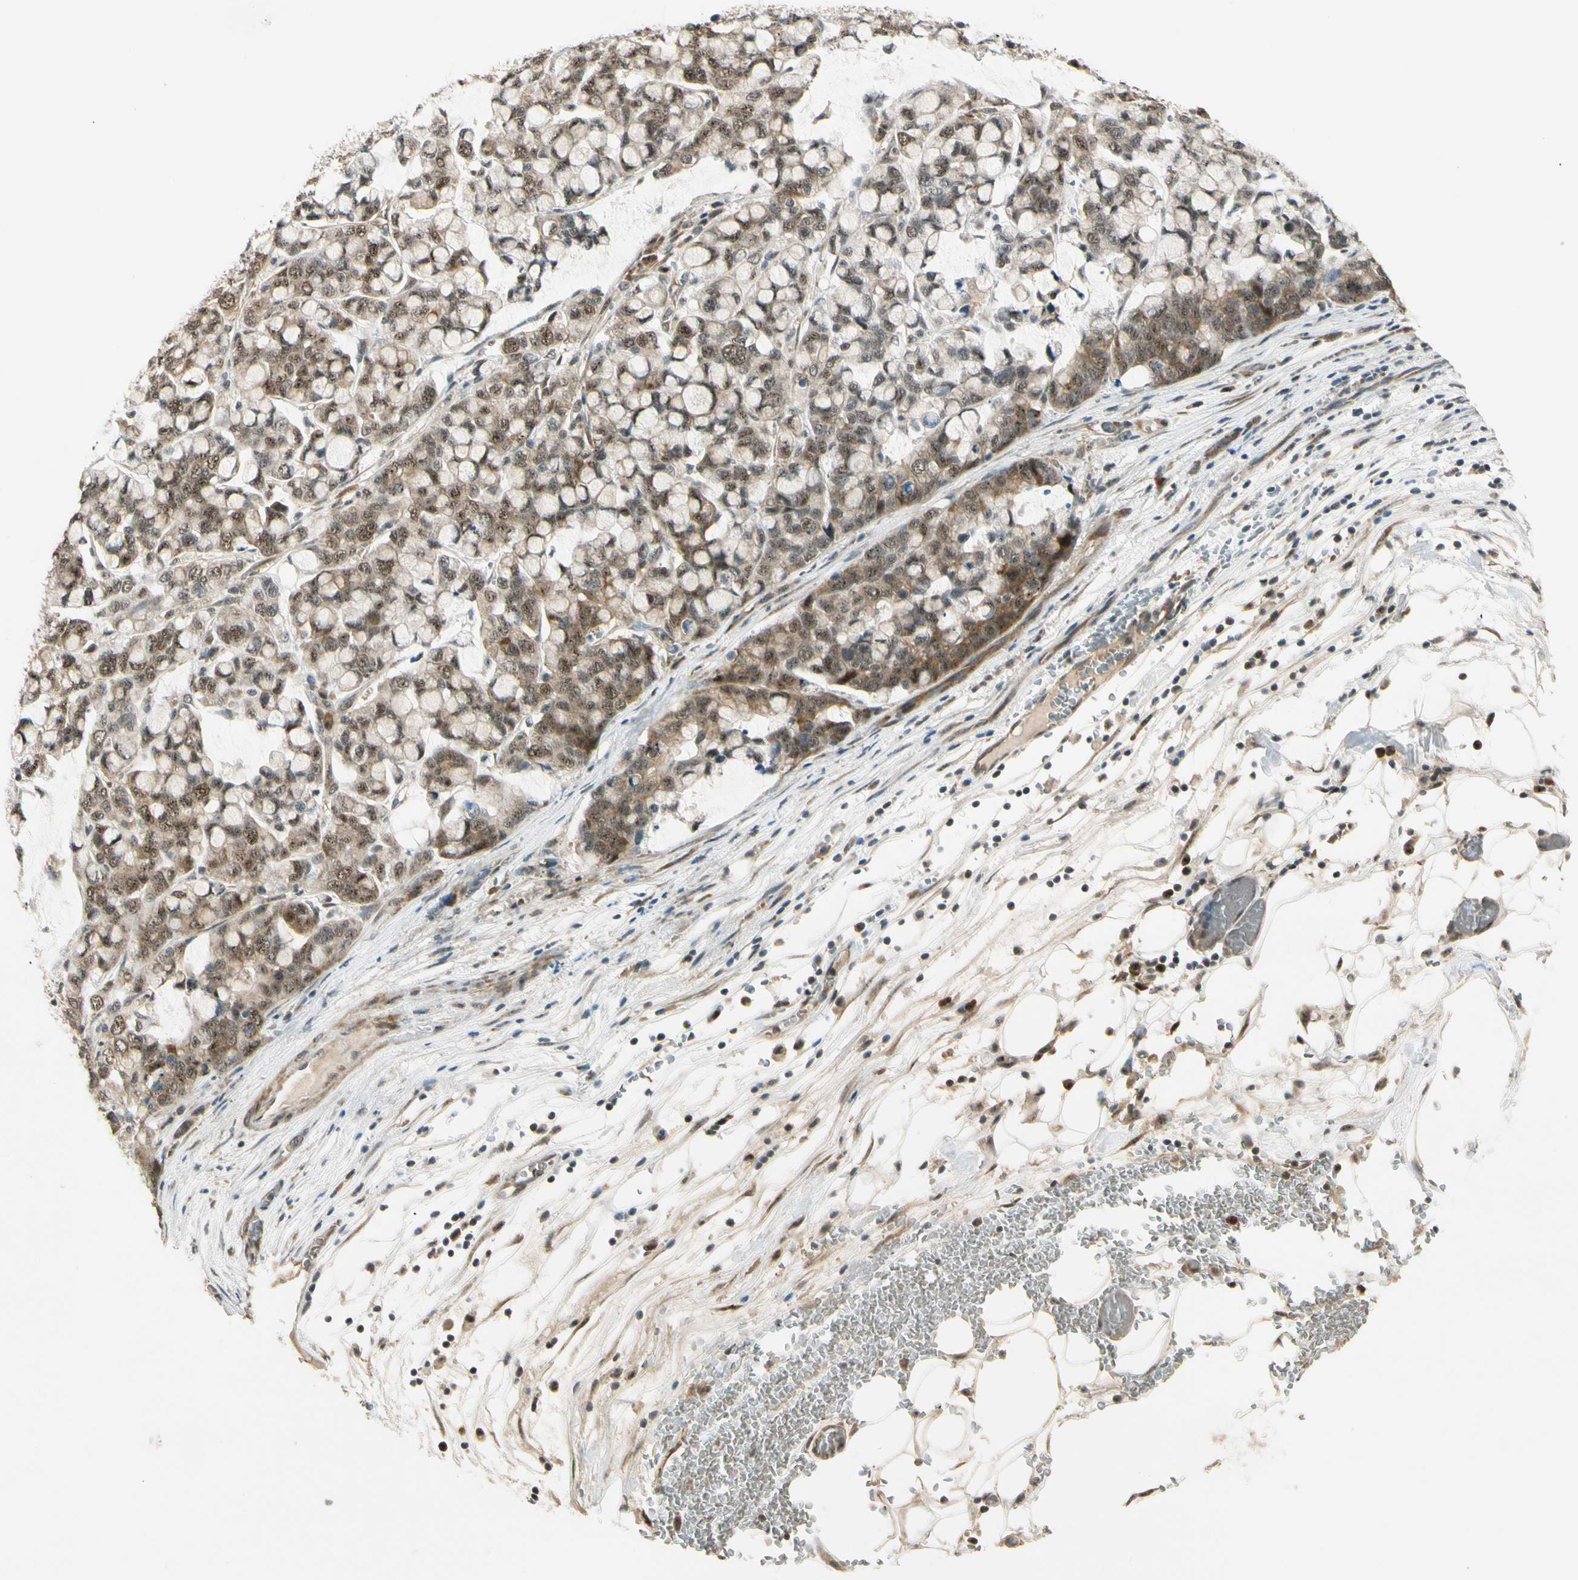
{"staining": {"intensity": "moderate", "quantity": ">75%", "location": "cytoplasmic/membranous,nuclear"}, "tissue": "stomach cancer", "cell_type": "Tumor cells", "image_type": "cancer", "snomed": [{"axis": "morphology", "description": "Adenocarcinoma, NOS"}, {"axis": "topography", "description": "Stomach, lower"}], "caption": "Stomach cancer stained with IHC exhibits moderate cytoplasmic/membranous and nuclear positivity in approximately >75% of tumor cells.", "gene": "MCPH1", "patient": {"sex": "male", "age": 84}}